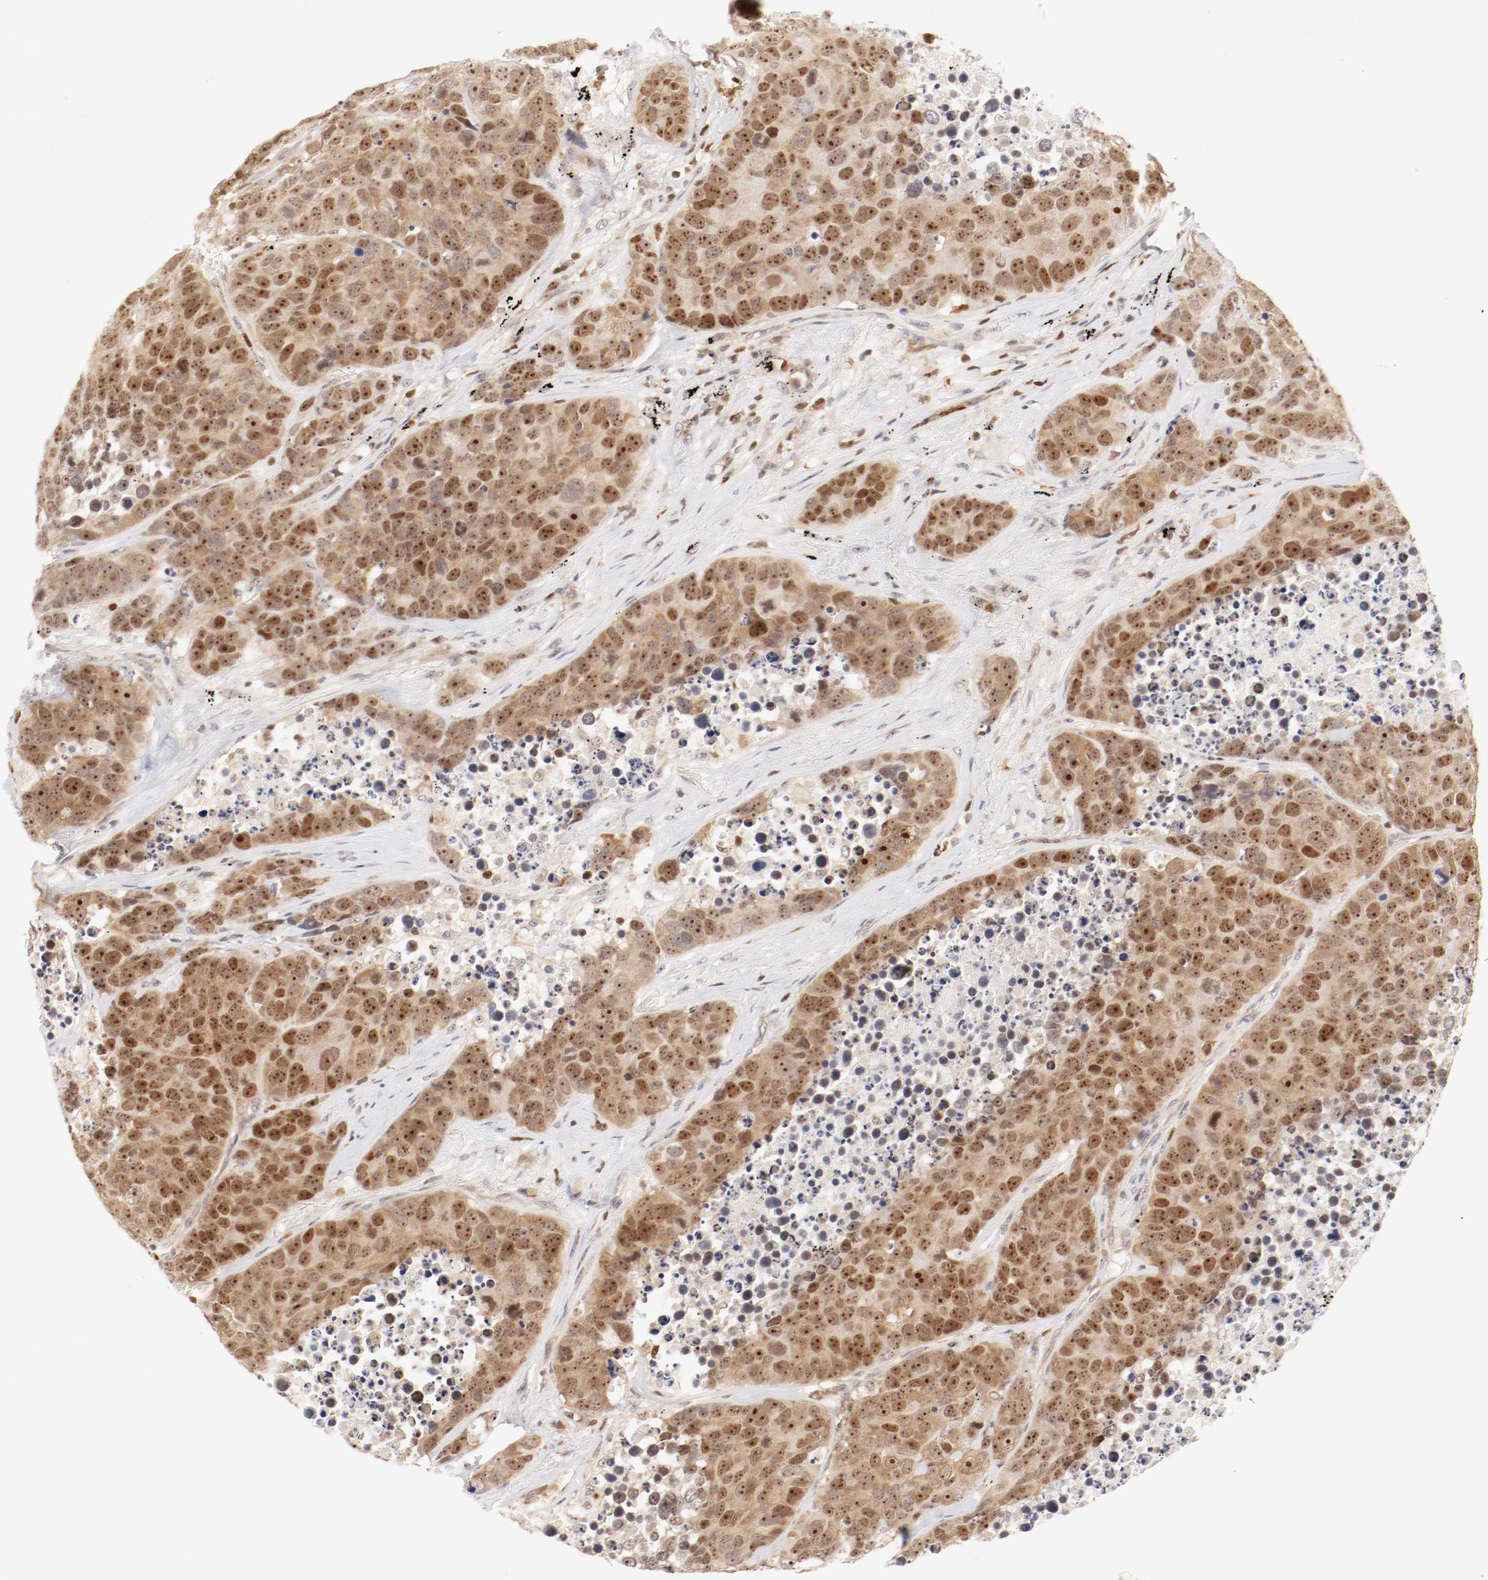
{"staining": {"intensity": "strong", "quantity": ">75%", "location": "cytoplasmic/membranous,nuclear"}, "tissue": "carcinoid", "cell_type": "Tumor cells", "image_type": "cancer", "snomed": [{"axis": "morphology", "description": "Carcinoid, malignant, NOS"}, {"axis": "topography", "description": "Lung"}], "caption": "A micrograph of human carcinoid stained for a protein shows strong cytoplasmic/membranous and nuclear brown staining in tumor cells. (DAB (3,3'-diaminobenzidine) = brown stain, brightfield microscopy at high magnification).", "gene": "KIF2A", "patient": {"sex": "male", "age": 60}}